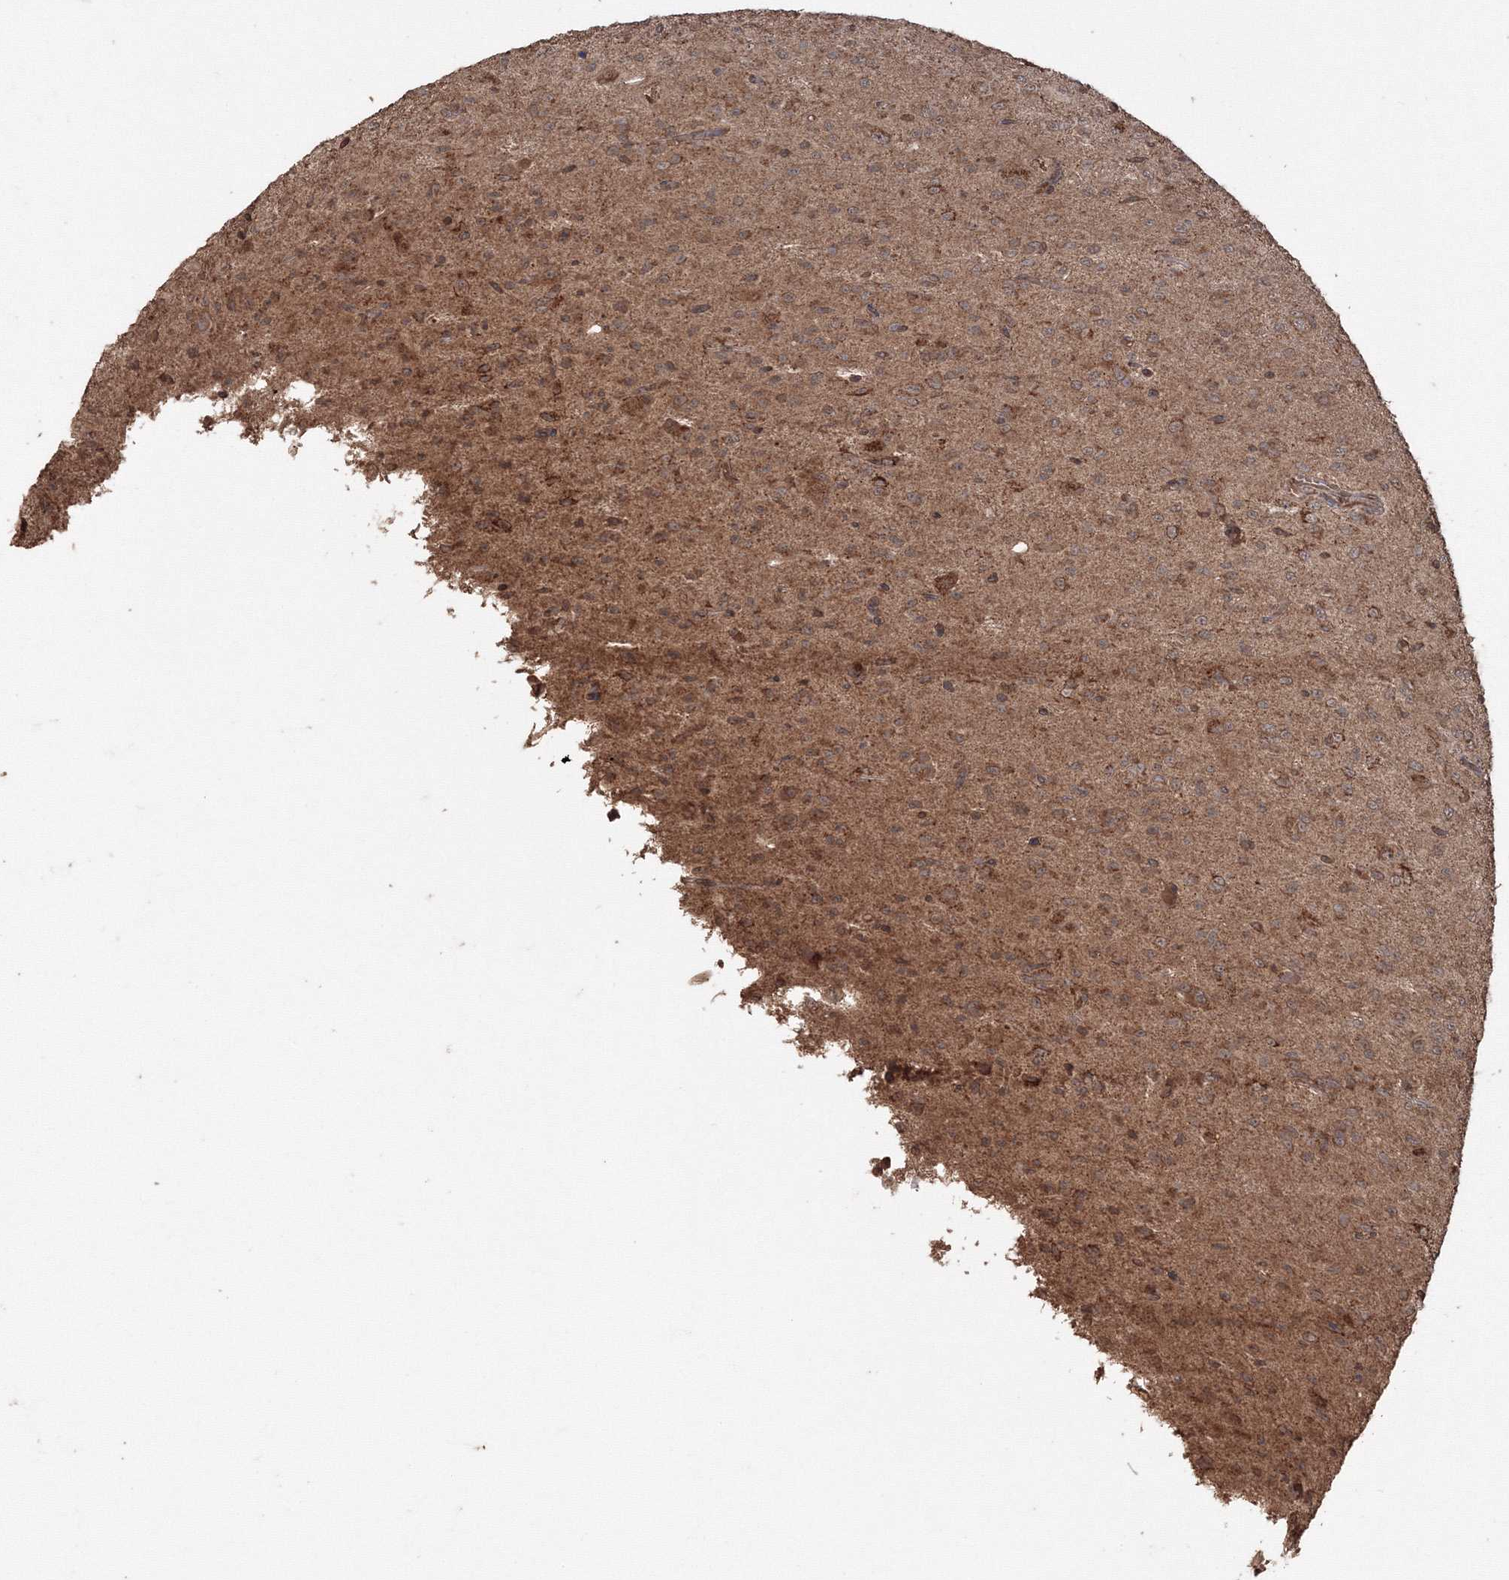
{"staining": {"intensity": "moderate", "quantity": "25%-75%", "location": "cytoplasmic/membranous"}, "tissue": "glioma", "cell_type": "Tumor cells", "image_type": "cancer", "snomed": [{"axis": "morphology", "description": "Glioma, malignant, High grade"}, {"axis": "topography", "description": "Brain"}], "caption": "This is an image of IHC staining of glioma, which shows moderate expression in the cytoplasmic/membranous of tumor cells.", "gene": "CCDC122", "patient": {"sex": "female", "age": 59}}